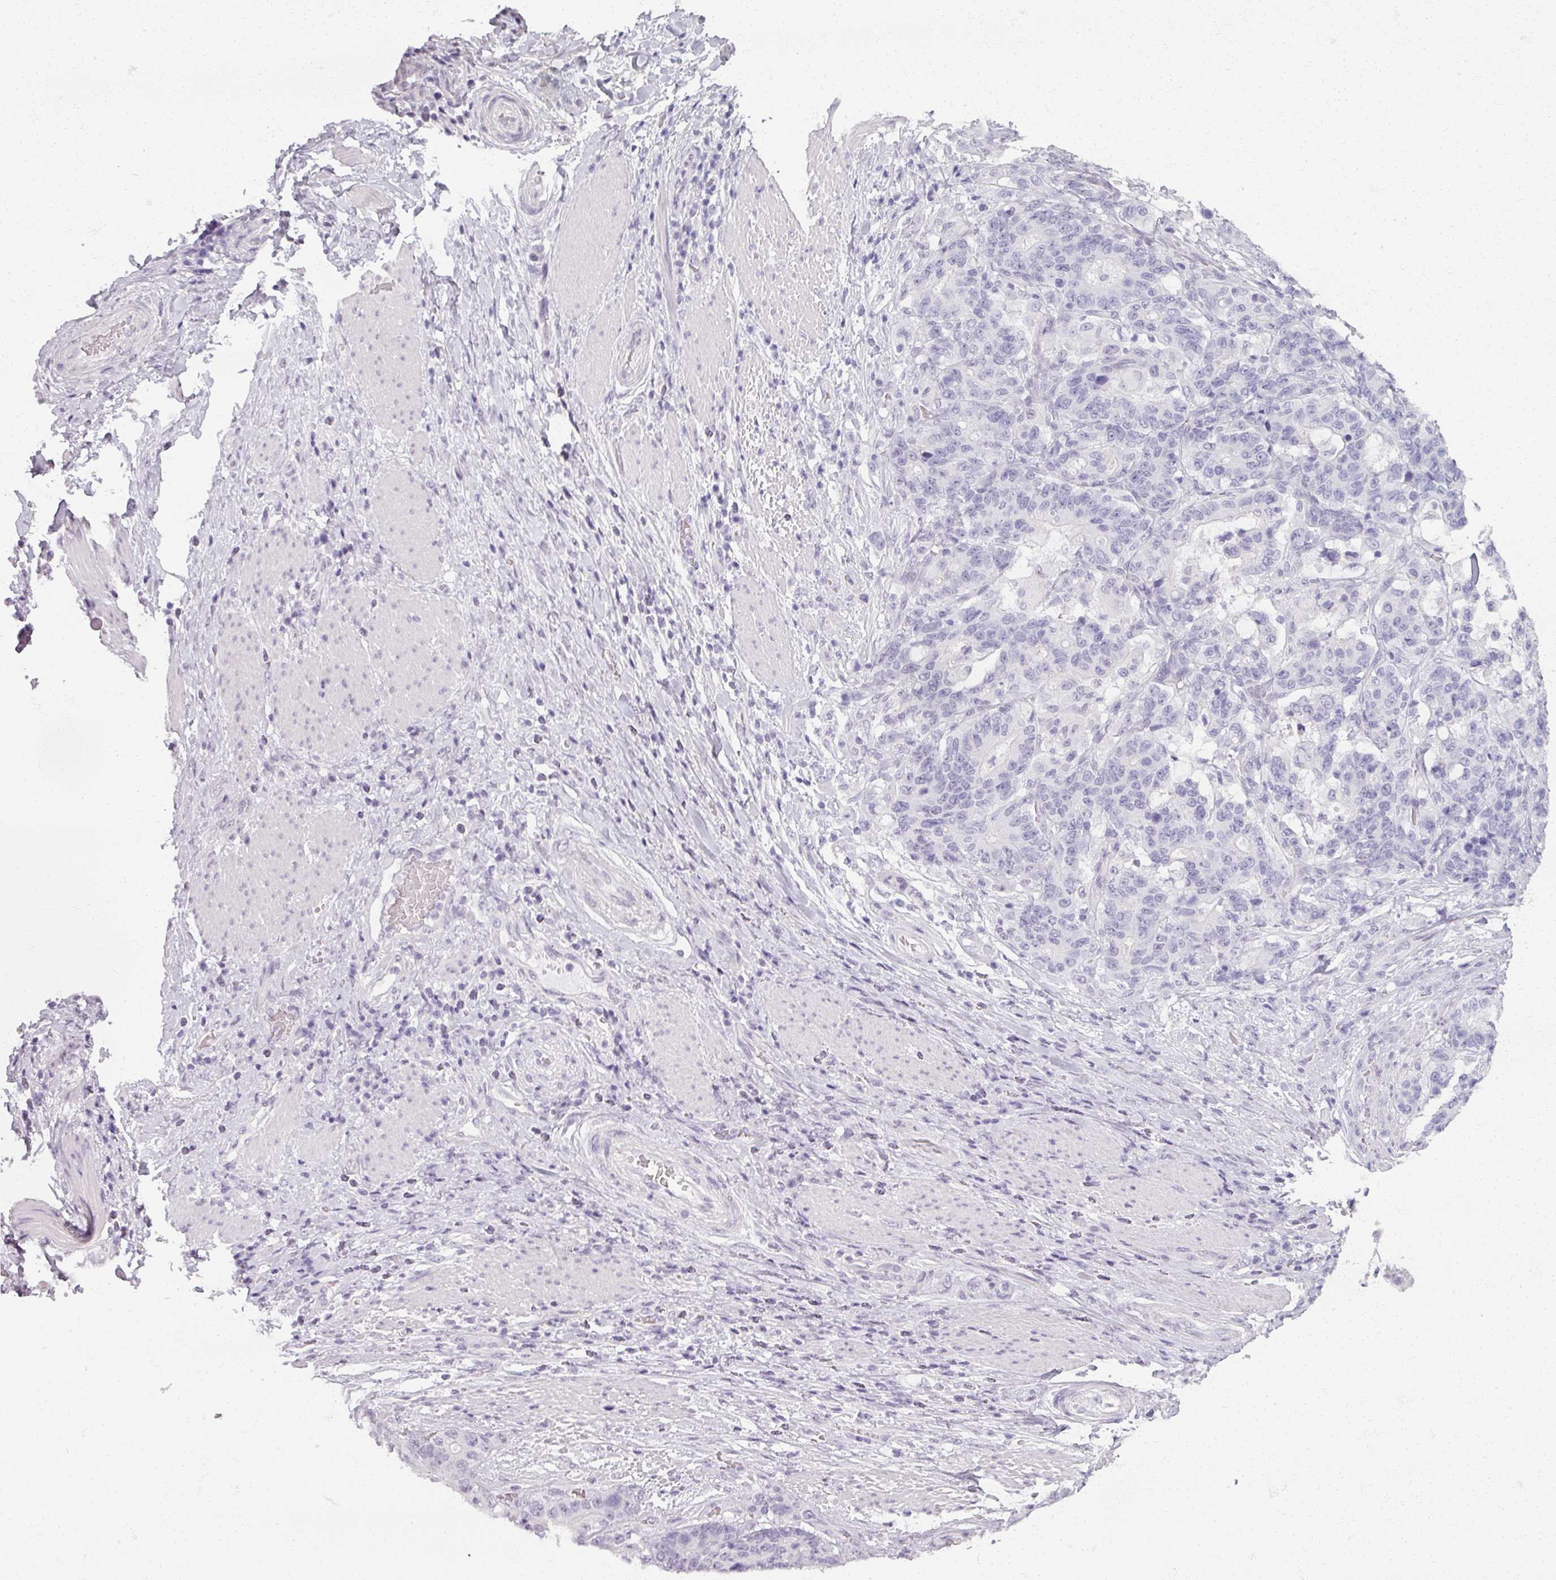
{"staining": {"intensity": "negative", "quantity": "none", "location": "none"}, "tissue": "stomach cancer", "cell_type": "Tumor cells", "image_type": "cancer", "snomed": [{"axis": "morphology", "description": "Normal tissue, NOS"}, {"axis": "morphology", "description": "Adenocarcinoma, NOS"}, {"axis": "topography", "description": "Stomach"}], "caption": "The image demonstrates no staining of tumor cells in stomach adenocarcinoma.", "gene": "RFPL2", "patient": {"sex": "female", "age": 64}}